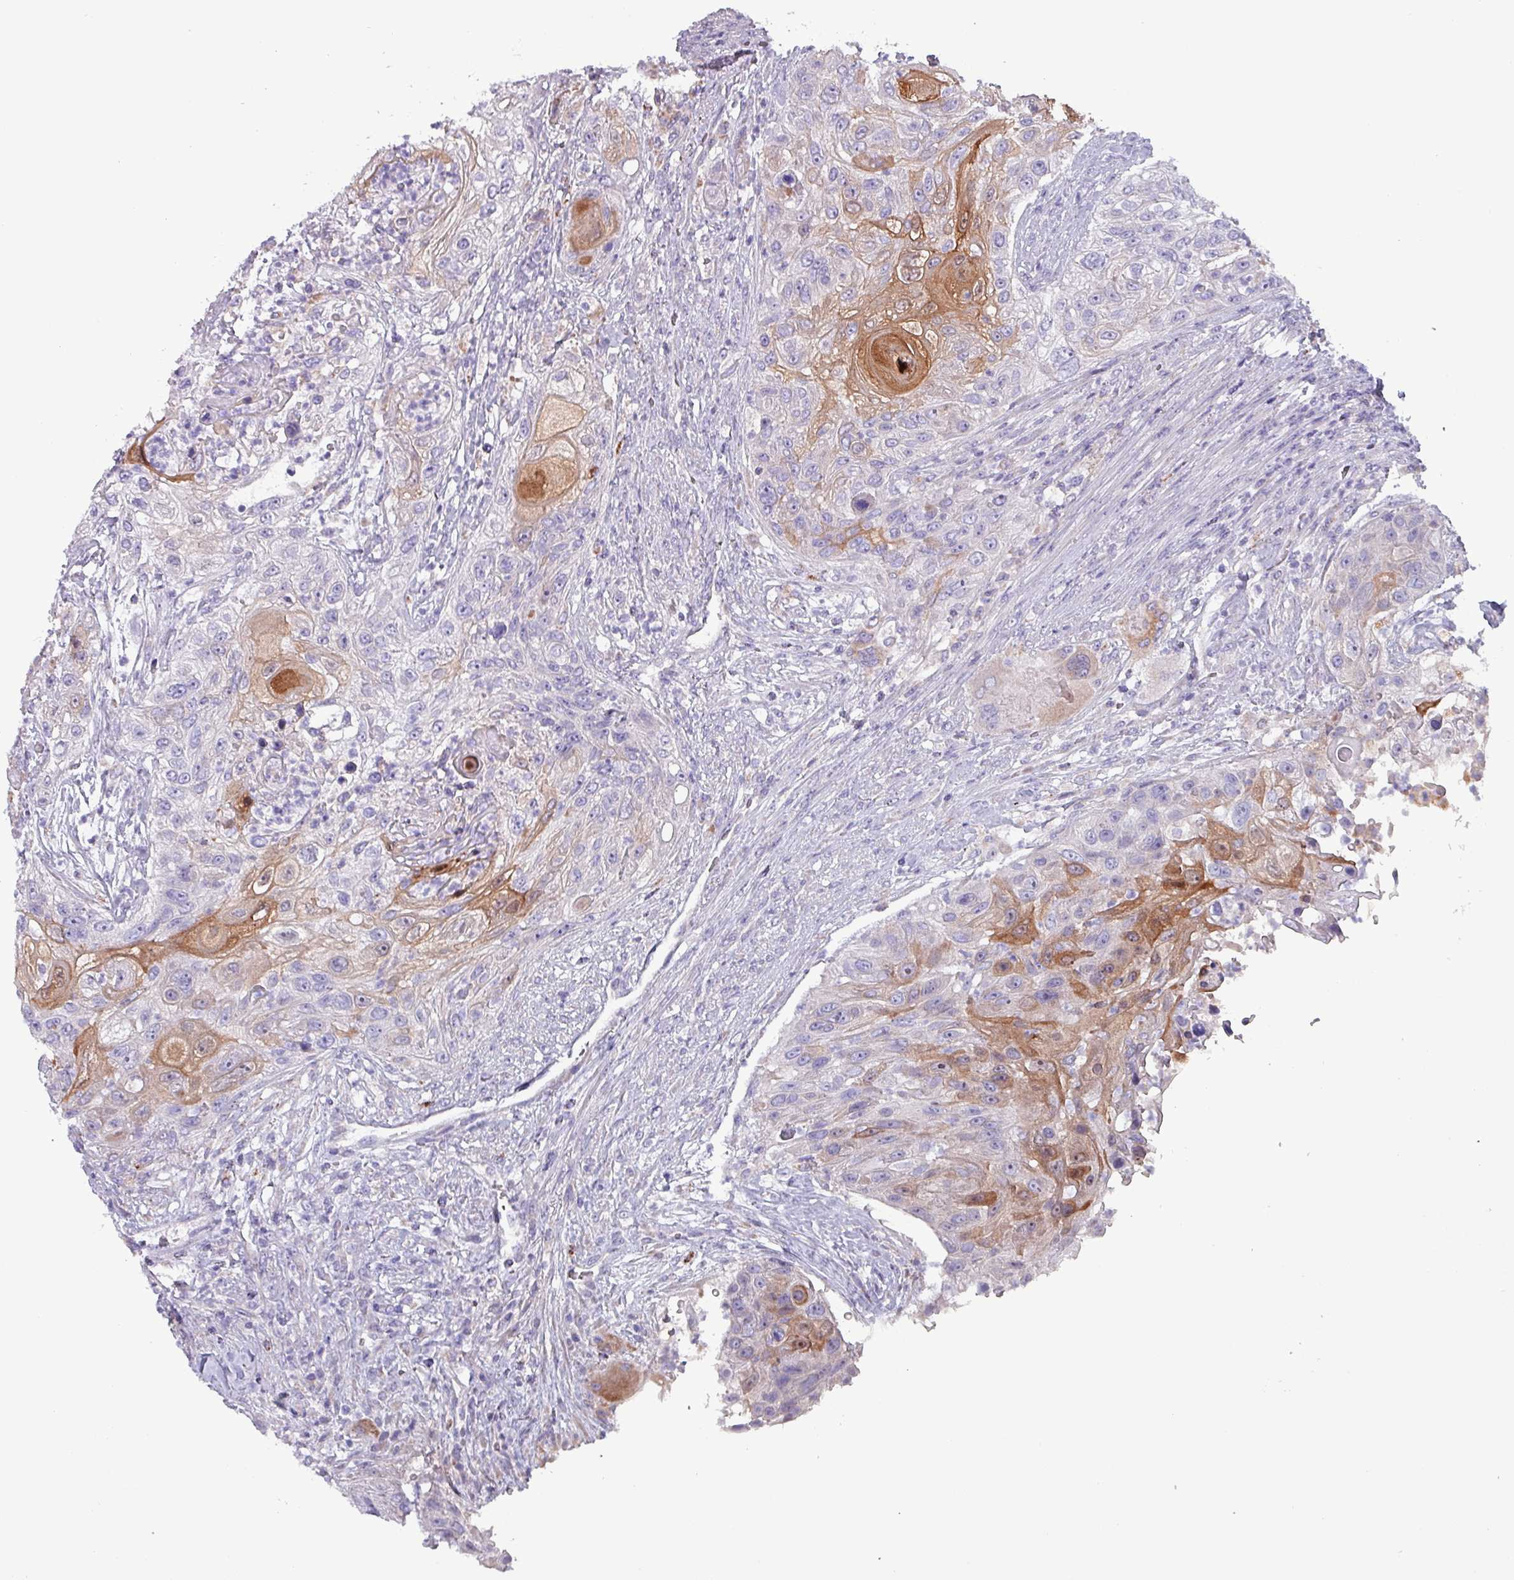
{"staining": {"intensity": "moderate", "quantity": "<25%", "location": "cytoplasmic/membranous"}, "tissue": "urothelial cancer", "cell_type": "Tumor cells", "image_type": "cancer", "snomed": [{"axis": "morphology", "description": "Urothelial carcinoma, High grade"}, {"axis": "topography", "description": "Urinary bladder"}], "caption": "This histopathology image shows IHC staining of urothelial cancer, with low moderate cytoplasmic/membranous positivity in about <25% of tumor cells.", "gene": "HSD3B7", "patient": {"sex": "female", "age": 60}}